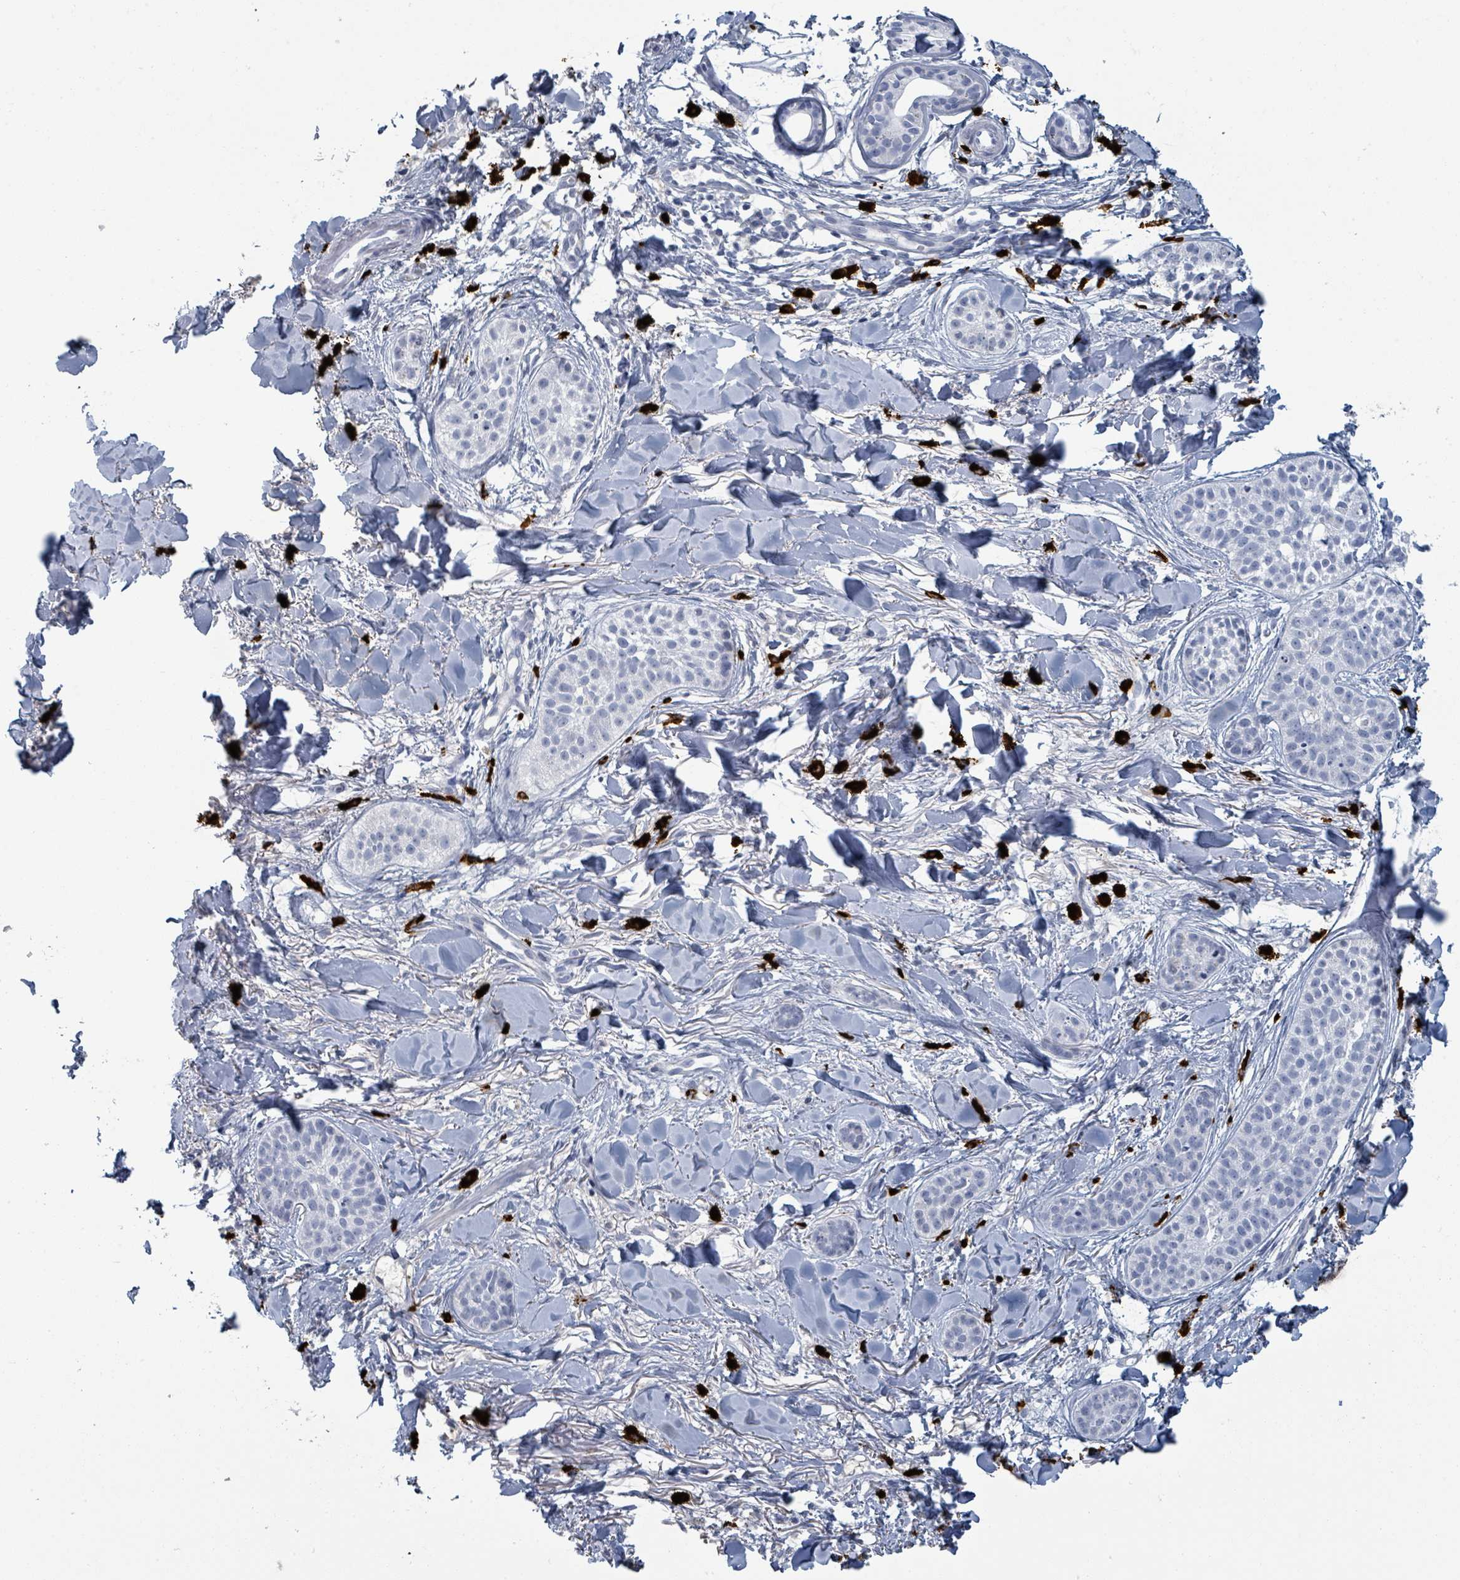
{"staining": {"intensity": "negative", "quantity": "none", "location": "none"}, "tissue": "skin cancer", "cell_type": "Tumor cells", "image_type": "cancer", "snomed": [{"axis": "morphology", "description": "Basal cell carcinoma"}, {"axis": "topography", "description": "Skin"}], "caption": "Protein analysis of skin cancer exhibits no significant positivity in tumor cells.", "gene": "VPS13D", "patient": {"sex": "male", "age": 52}}